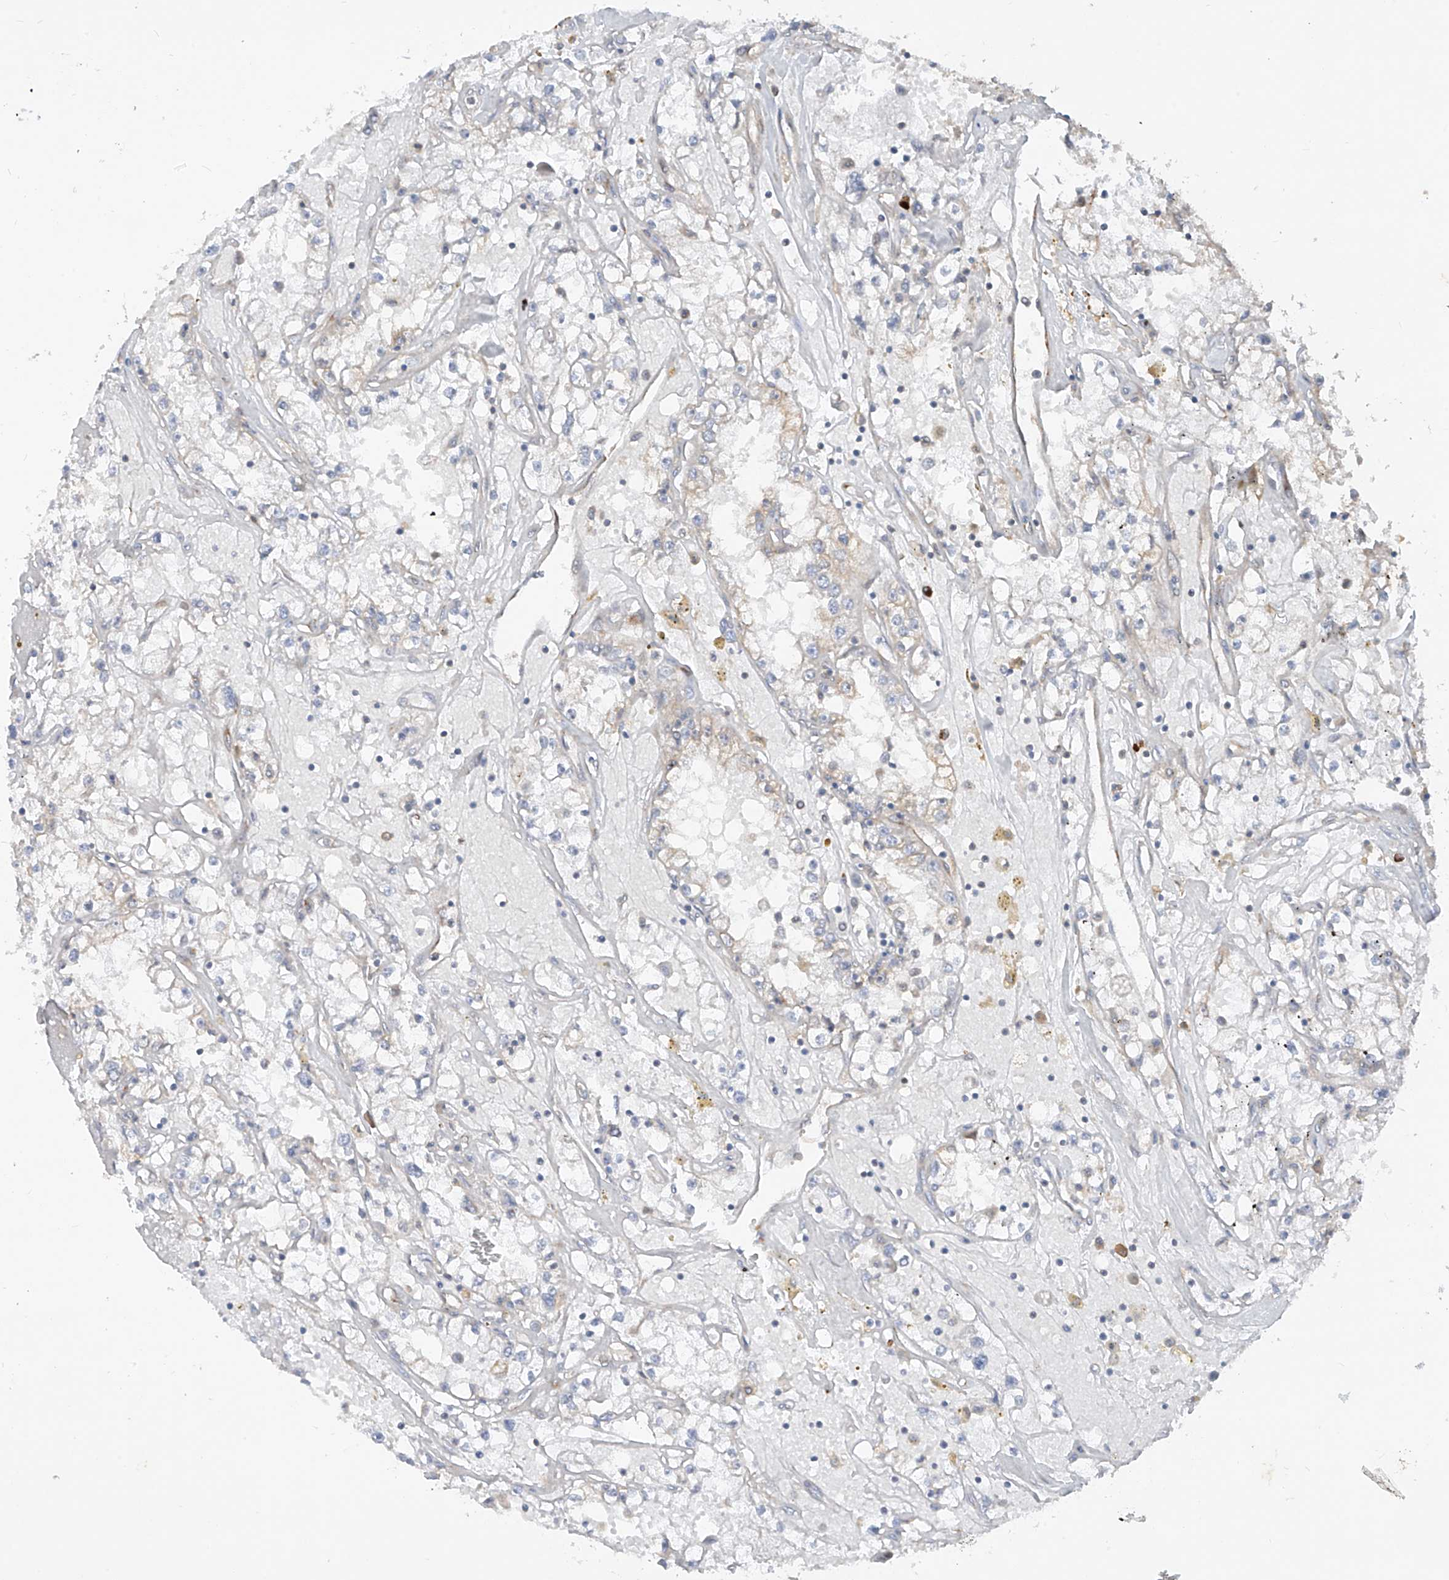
{"staining": {"intensity": "negative", "quantity": "none", "location": "none"}, "tissue": "renal cancer", "cell_type": "Tumor cells", "image_type": "cancer", "snomed": [{"axis": "morphology", "description": "Adenocarcinoma, NOS"}, {"axis": "topography", "description": "Kidney"}], "caption": "Tumor cells are negative for brown protein staining in adenocarcinoma (renal).", "gene": "MTUS2", "patient": {"sex": "male", "age": 56}}